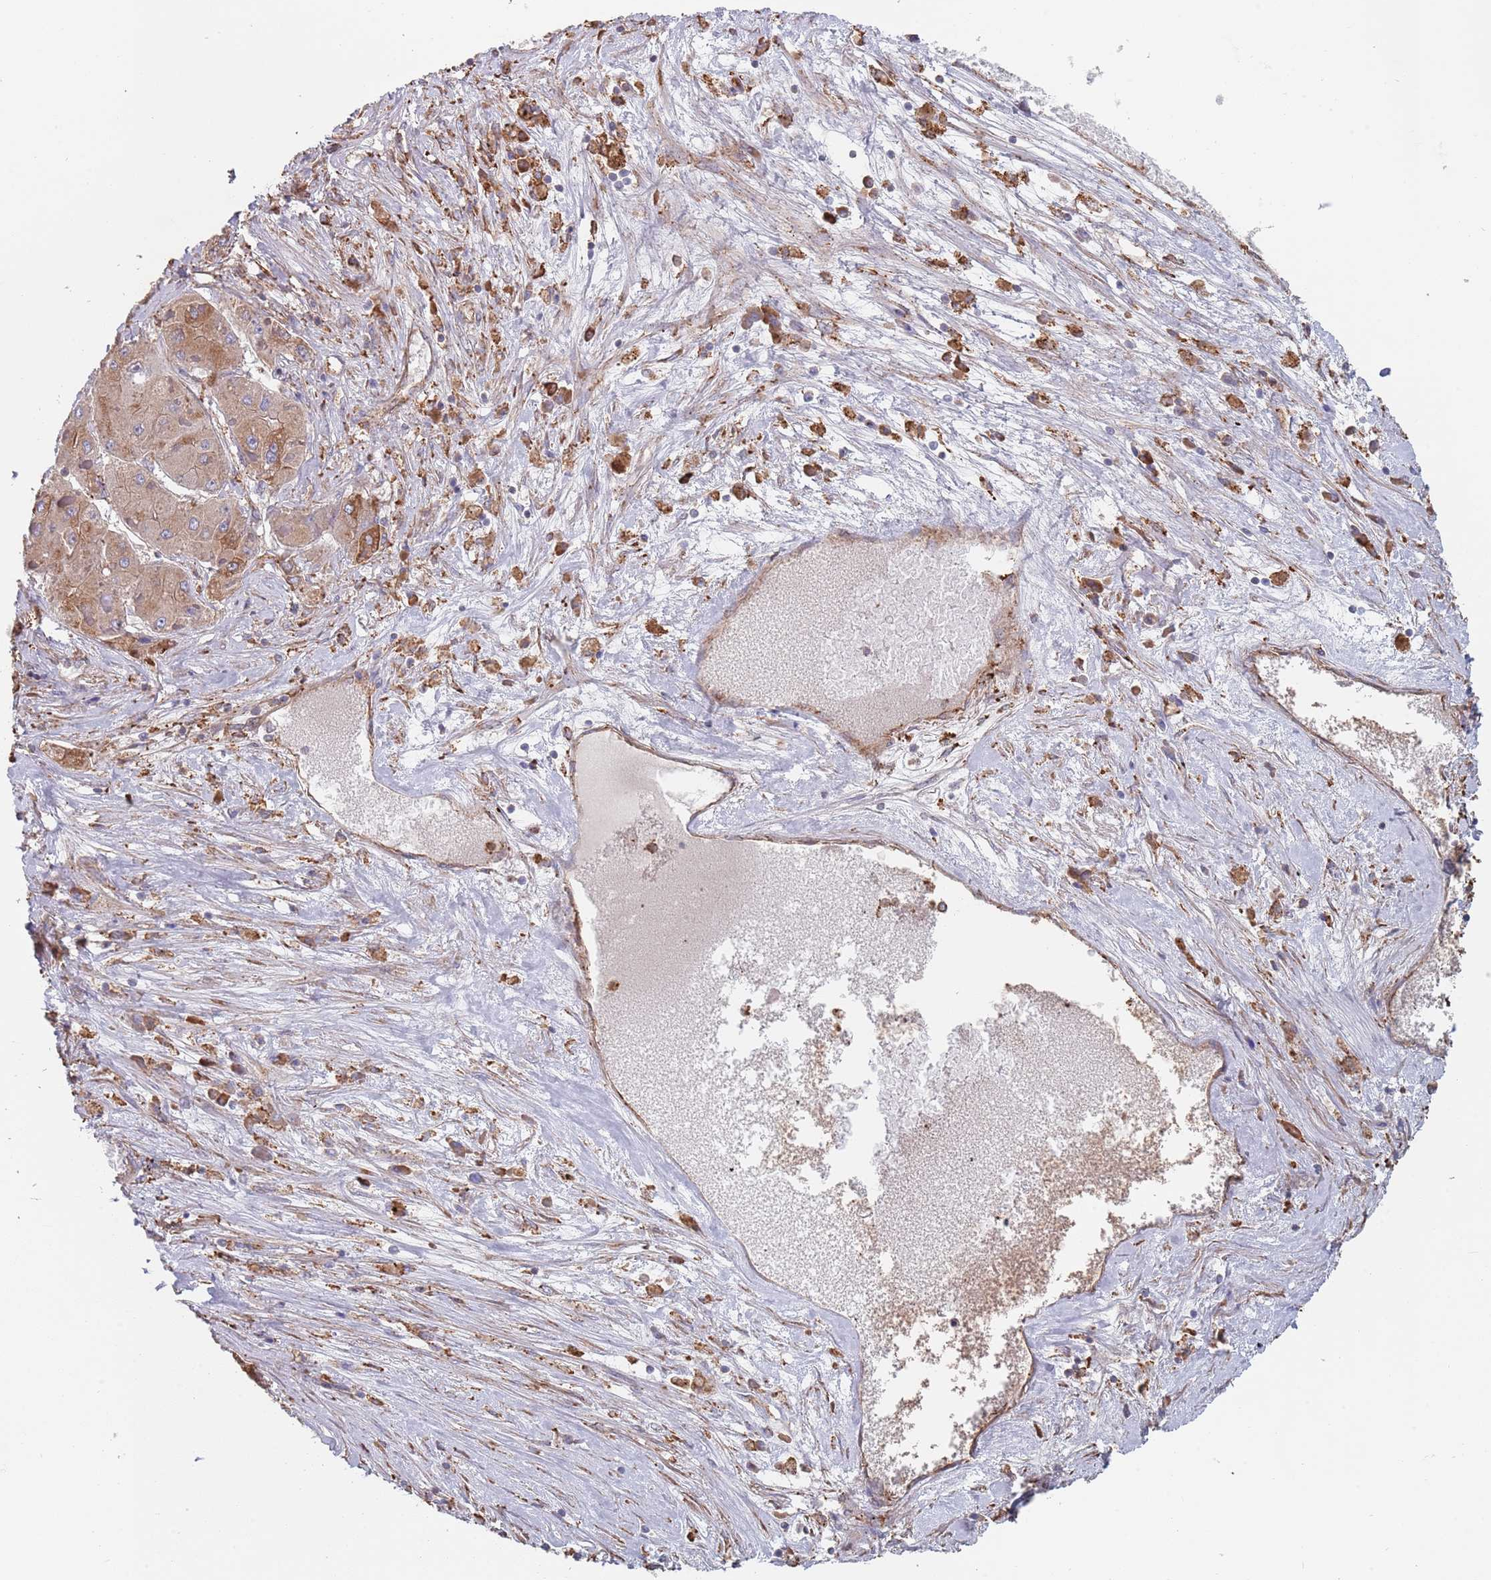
{"staining": {"intensity": "moderate", "quantity": ">75%", "location": "cytoplasmic/membranous"}, "tissue": "liver cancer", "cell_type": "Tumor cells", "image_type": "cancer", "snomed": [{"axis": "morphology", "description": "Carcinoma, Hepatocellular, NOS"}, {"axis": "topography", "description": "Liver"}], "caption": "Liver cancer (hepatocellular carcinoma) stained for a protein shows moderate cytoplasmic/membranous positivity in tumor cells.", "gene": "DCUN1D3", "patient": {"sex": "female", "age": 73}}